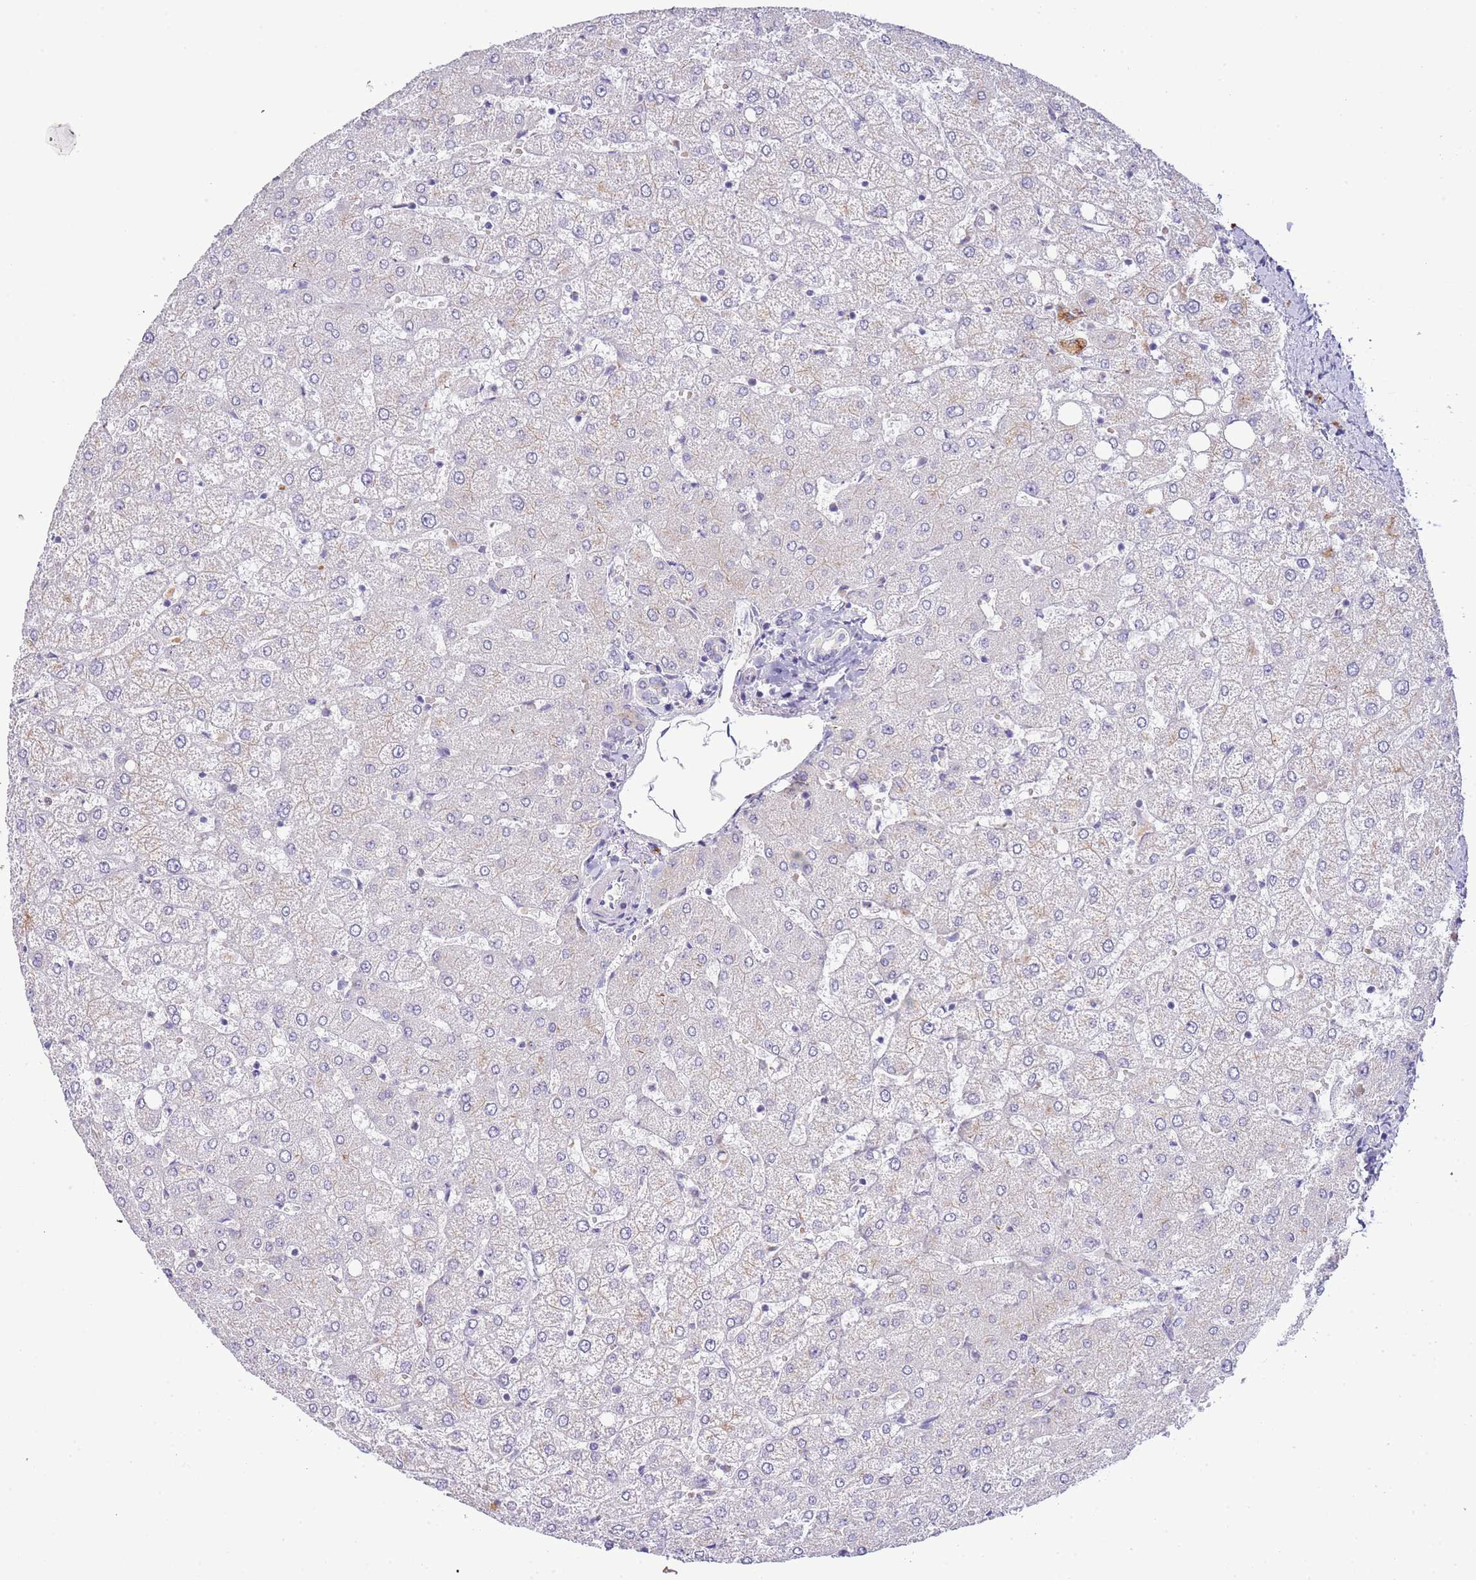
{"staining": {"intensity": "negative", "quantity": "none", "location": "none"}, "tissue": "liver", "cell_type": "Cholangiocytes", "image_type": "normal", "snomed": [{"axis": "morphology", "description": "Normal tissue, NOS"}, {"axis": "topography", "description": "Liver"}], "caption": "The image demonstrates no staining of cholangiocytes in normal liver.", "gene": "ABHD17A", "patient": {"sex": "female", "age": 54}}